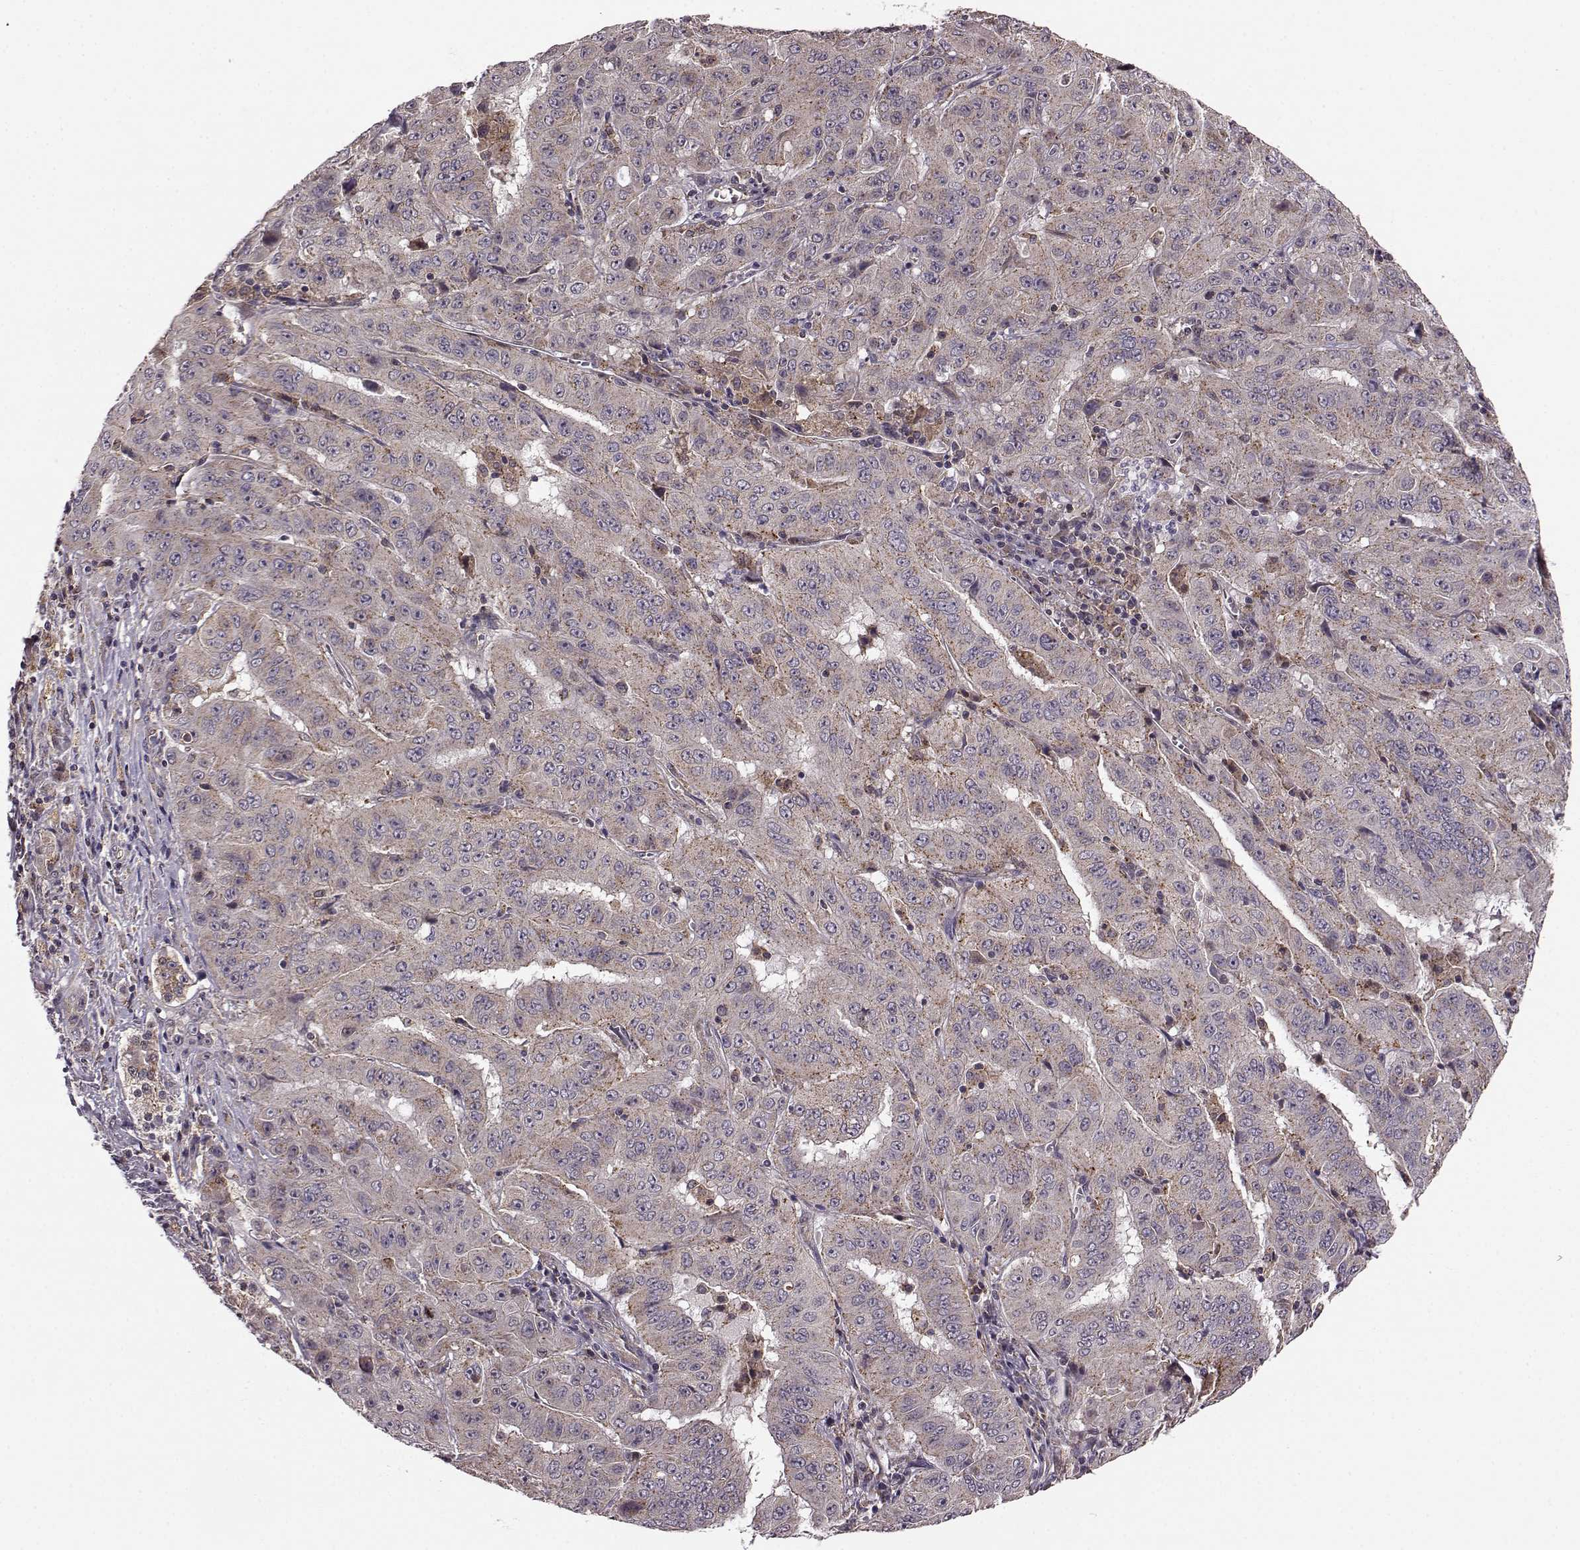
{"staining": {"intensity": "weak", "quantity": ">75%", "location": "cytoplasmic/membranous"}, "tissue": "pancreatic cancer", "cell_type": "Tumor cells", "image_type": "cancer", "snomed": [{"axis": "morphology", "description": "Adenocarcinoma, NOS"}, {"axis": "topography", "description": "Pancreas"}], "caption": "High-power microscopy captured an IHC photomicrograph of pancreatic adenocarcinoma, revealing weak cytoplasmic/membranous staining in about >75% of tumor cells.", "gene": "FNIP2", "patient": {"sex": "male", "age": 63}}